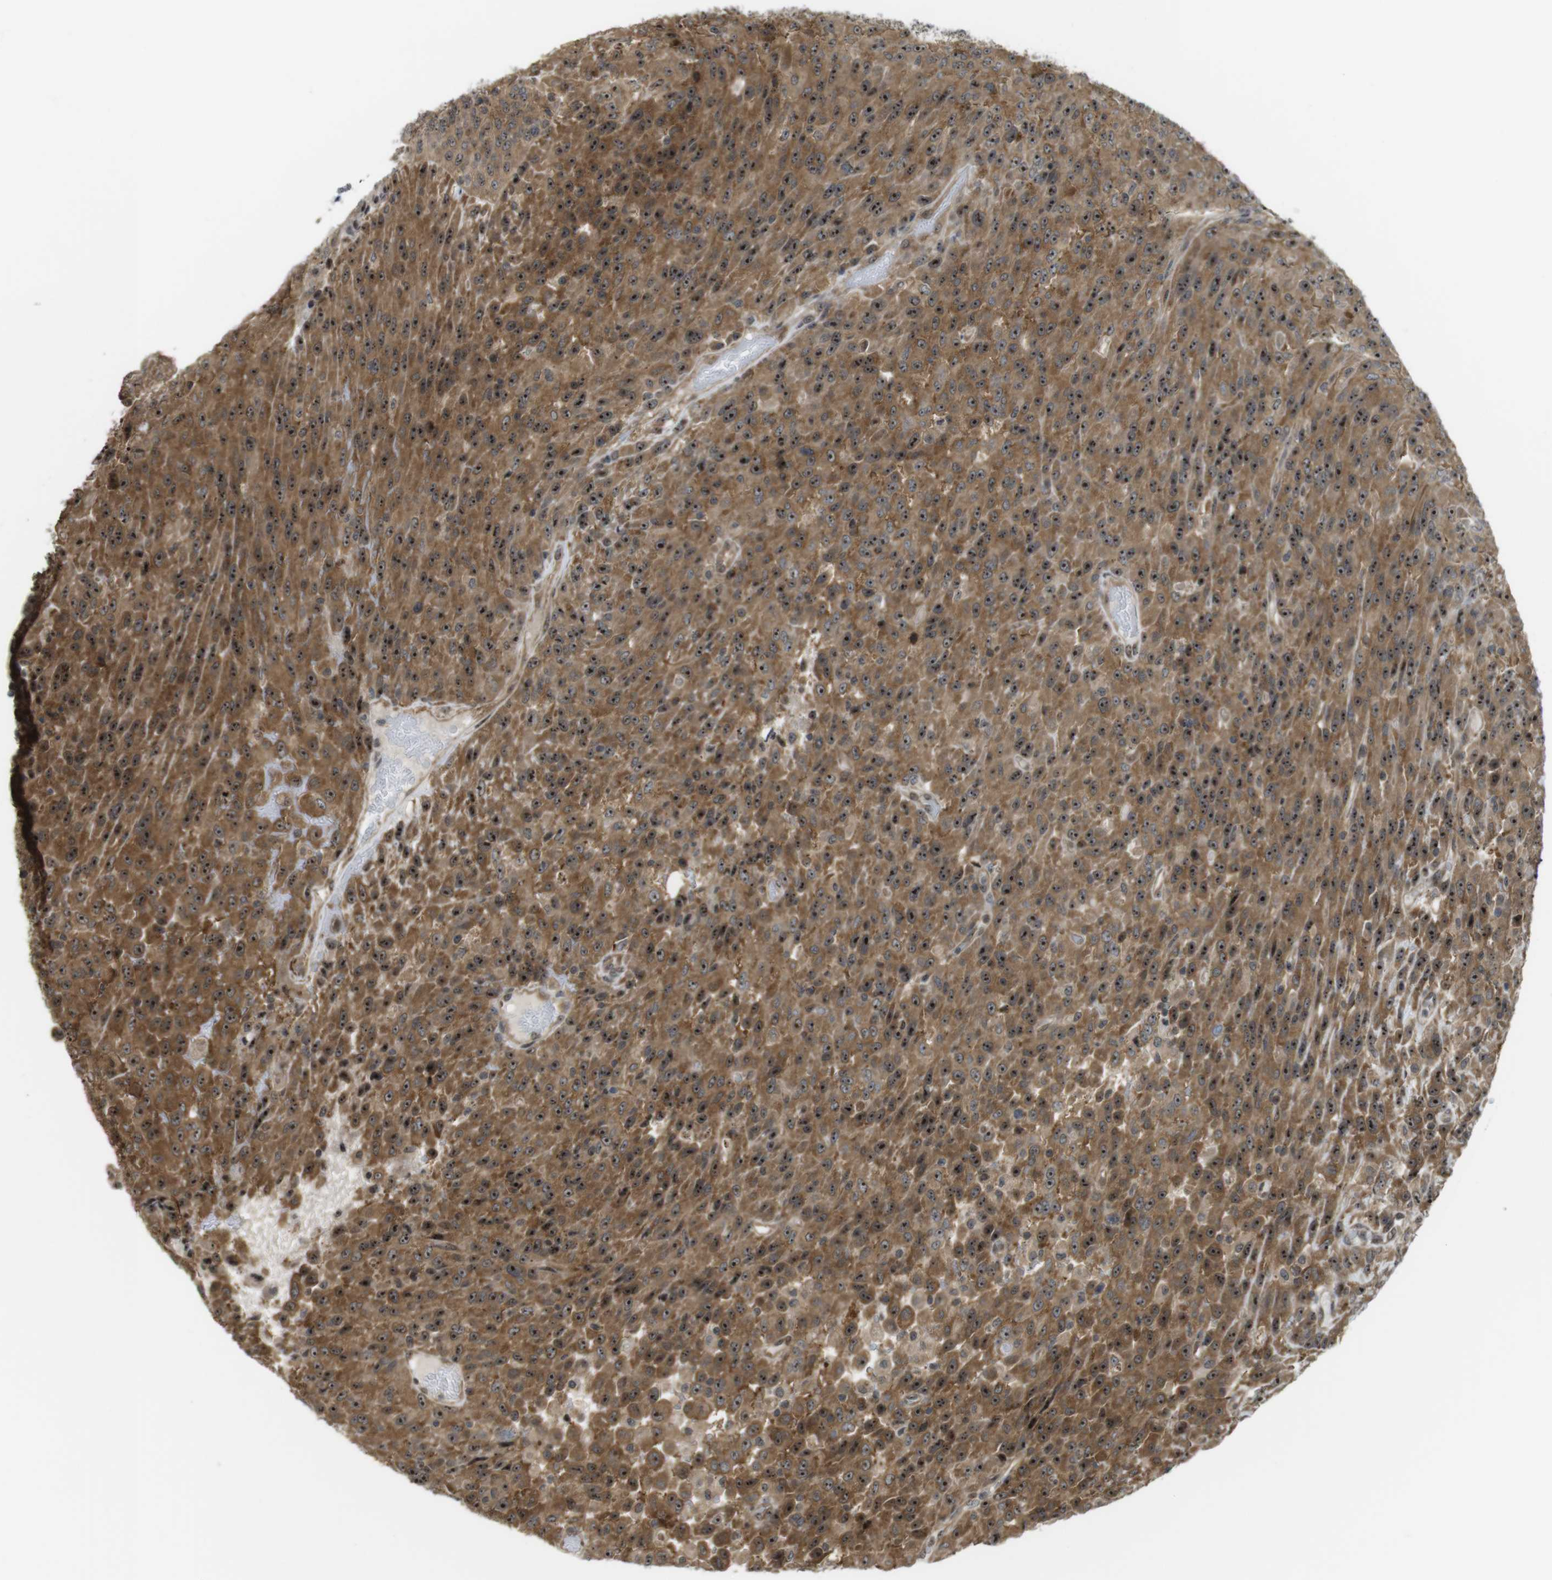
{"staining": {"intensity": "moderate", "quantity": ">75%", "location": "cytoplasmic/membranous,nuclear"}, "tissue": "urothelial cancer", "cell_type": "Tumor cells", "image_type": "cancer", "snomed": [{"axis": "morphology", "description": "Urothelial carcinoma, High grade"}, {"axis": "topography", "description": "Urinary bladder"}], "caption": "Protein expression analysis of high-grade urothelial carcinoma demonstrates moderate cytoplasmic/membranous and nuclear expression in approximately >75% of tumor cells.", "gene": "CC2D1A", "patient": {"sex": "male", "age": 66}}